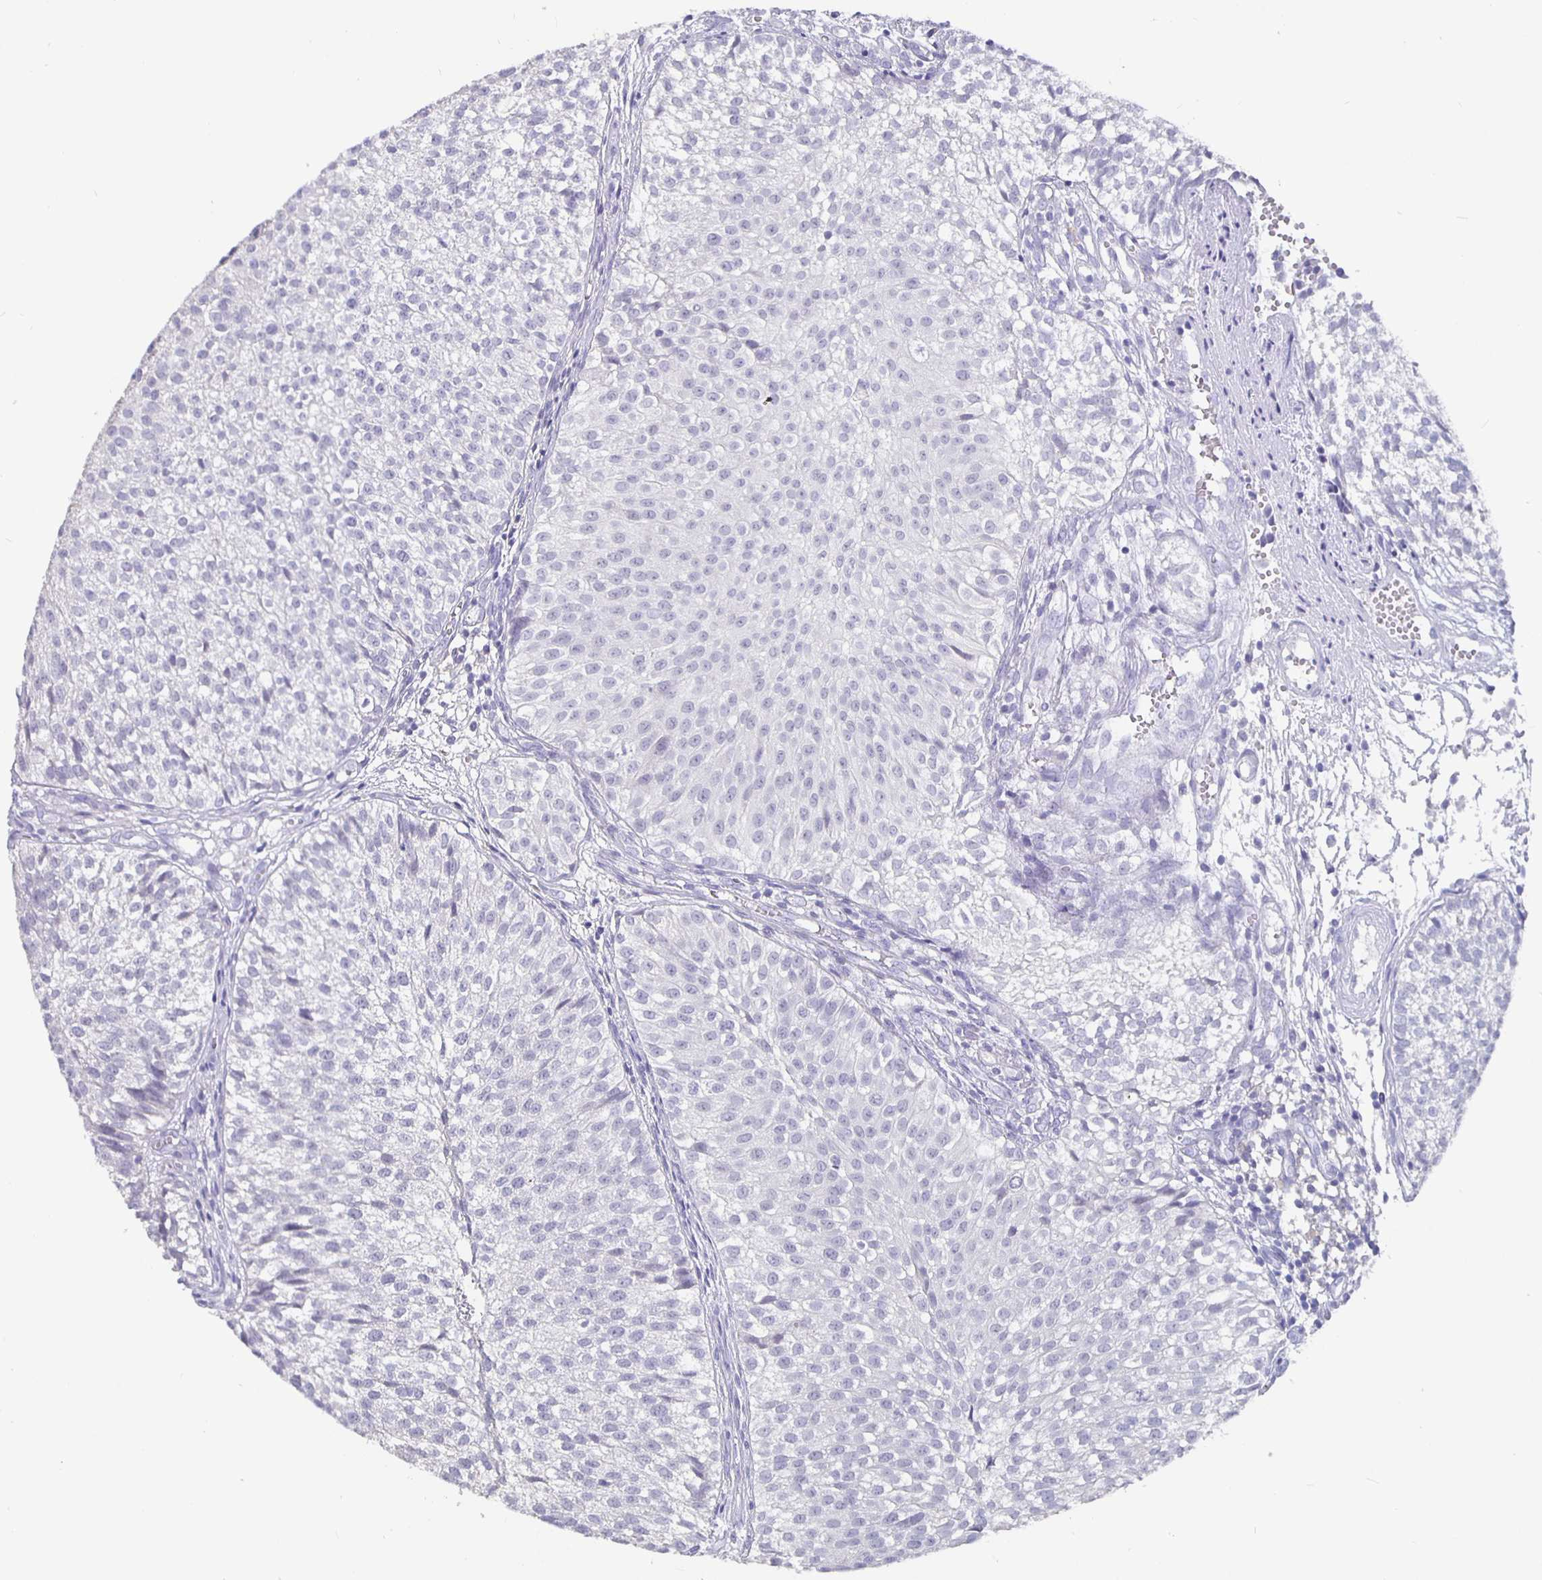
{"staining": {"intensity": "negative", "quantity": "none", "location": "none"}, "tissue": "urothelial cancer", "cell_type": "Tumor cells", "image_type": "cancer", "snomed": [{"axis": "morphology", "description": "Urothelial carcinoma, Low grade"}, {"axis": "topography", "description": "Urinary bladder"}], "caption": "Low-grade urothelial carcinoma was stained to show a protein in brown. There is no significant staining in tumor cells.", "gene": "GPX4", "patient": {"sex": "male", "age": 70}}